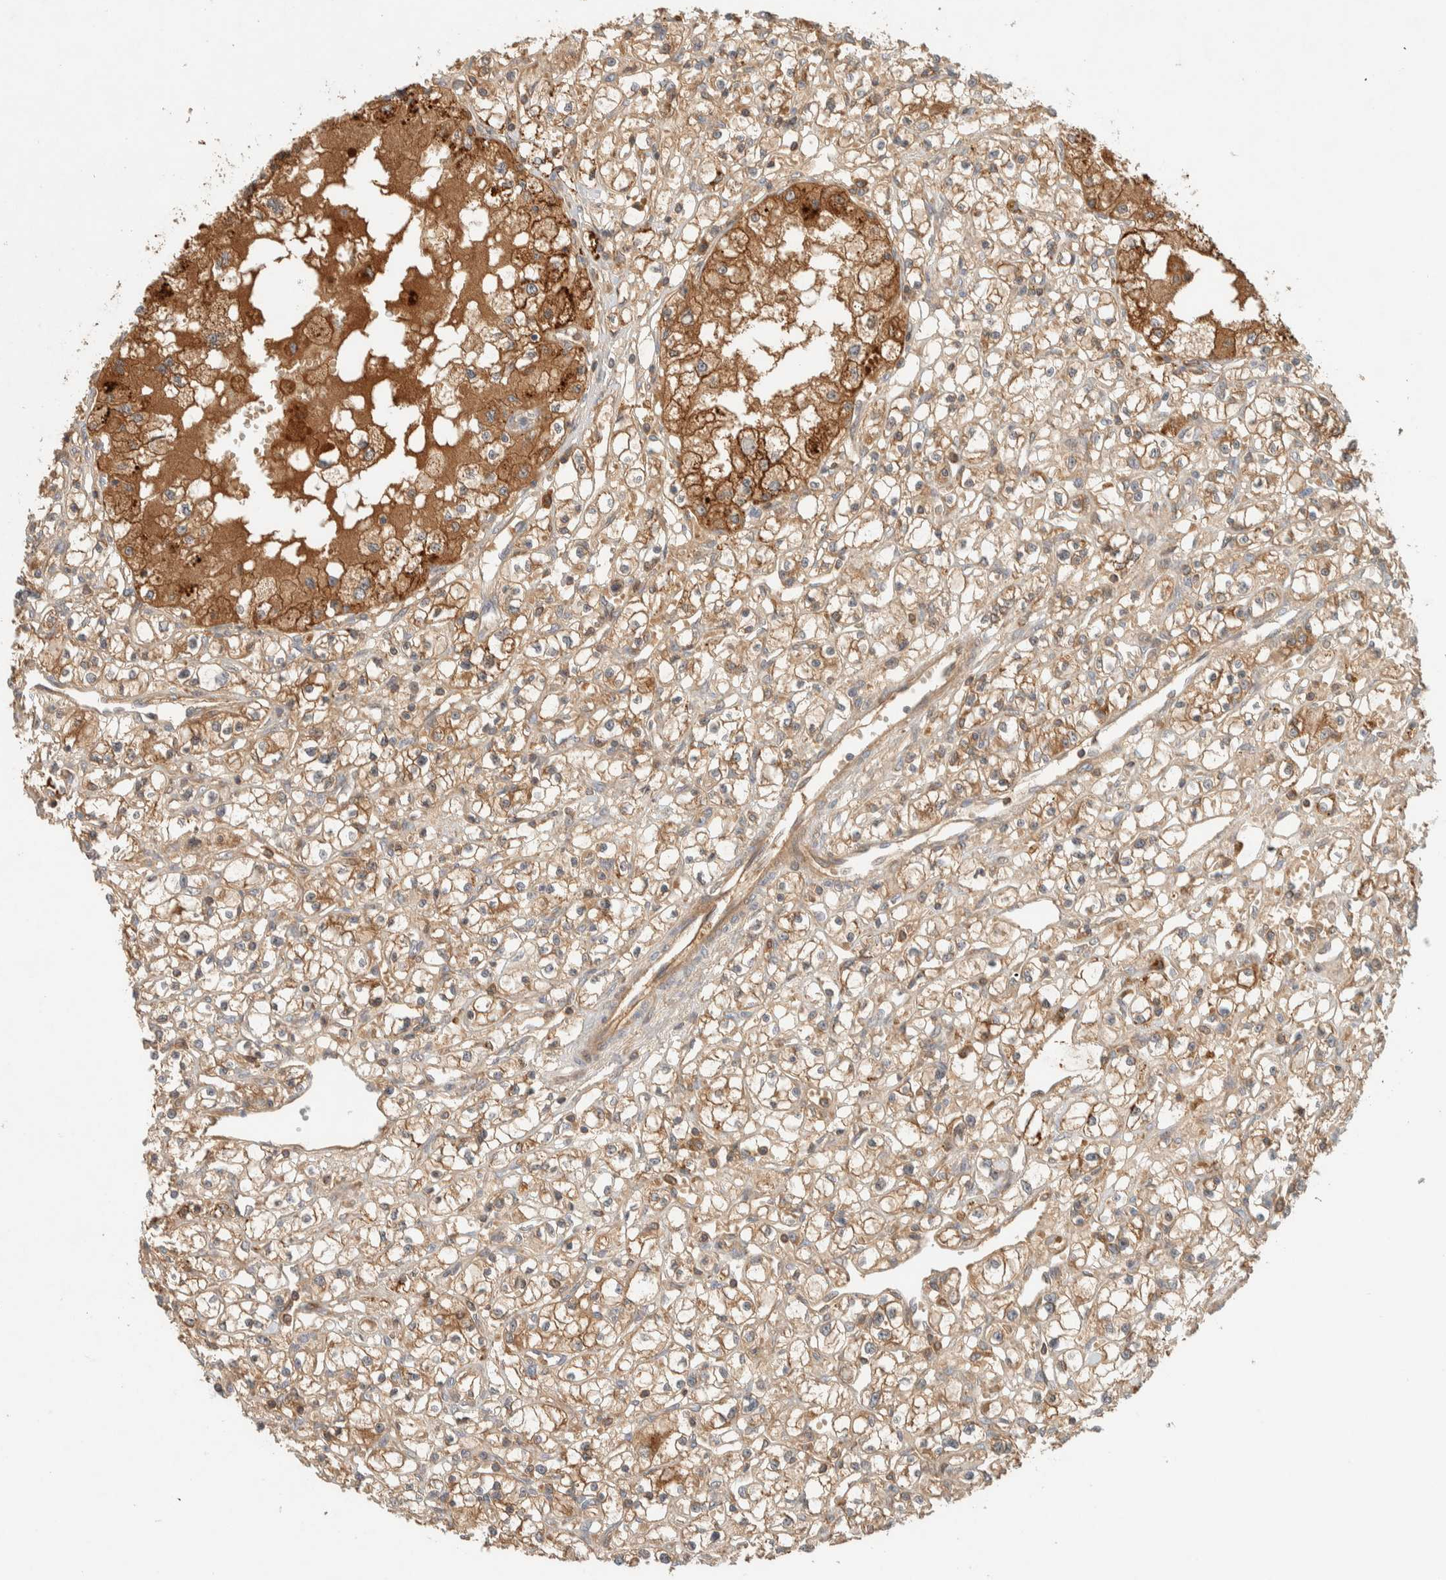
{"staining": {"intensity": "moderate", "quantity": ">75%", "location": "cytoplasmic/membranous"}, "tissue": "renal cancer", "cell_type": "Tumor cells", "image_type": "cancer", "snomed": [{"axis": "morphology", "description": "Adenocarcinoma, NOS"}, {"axis": "topography", "description": "Kidney"}], "caption": "Renal cancer stained with immunohistochemistry exhibits moderate cytoplasmic/membranous positivity in about >75% of tumor cells.", "gene": "FAM167A", "patient": {"sex": "male", "age": 56}}